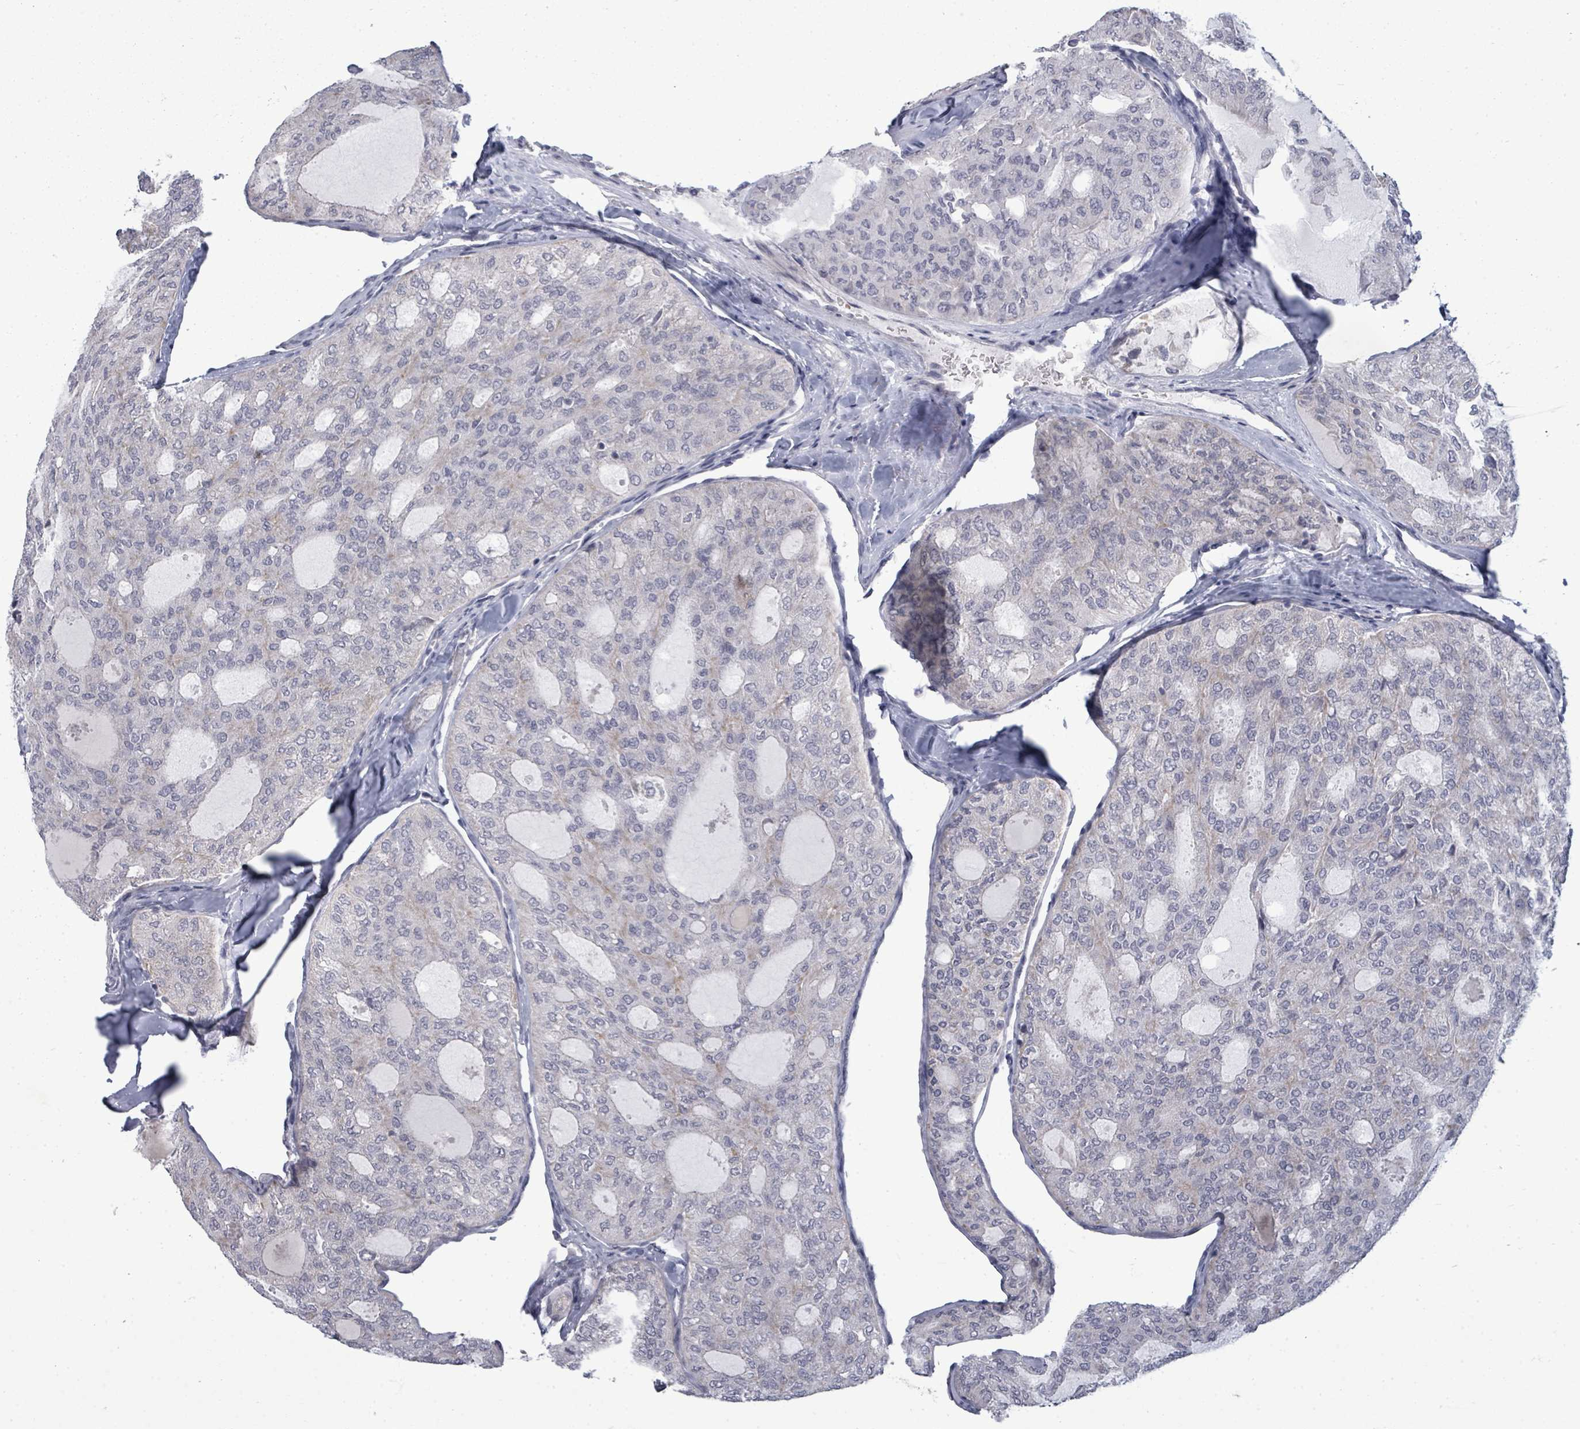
{"staining": {"intensity": "negative", "quantity": "none", "location": "none"}, "tissue": "thyroid cancer", "cell_type": "Tumor cells", "image_type": "cancer", "snomed": [{"axis": "morphology", "description": "Follicular adenoma carcinoma, NOS"}, {"axis": "topography", "description": "Thyroid gland"}], "caption": "This is an immunohistochemistry (IHC) photomicrograph of human thyroid cancer. There is no staining in tumor cells.", "gene": "PTPN20", "patient": {"sex": "male", "age": 75}}